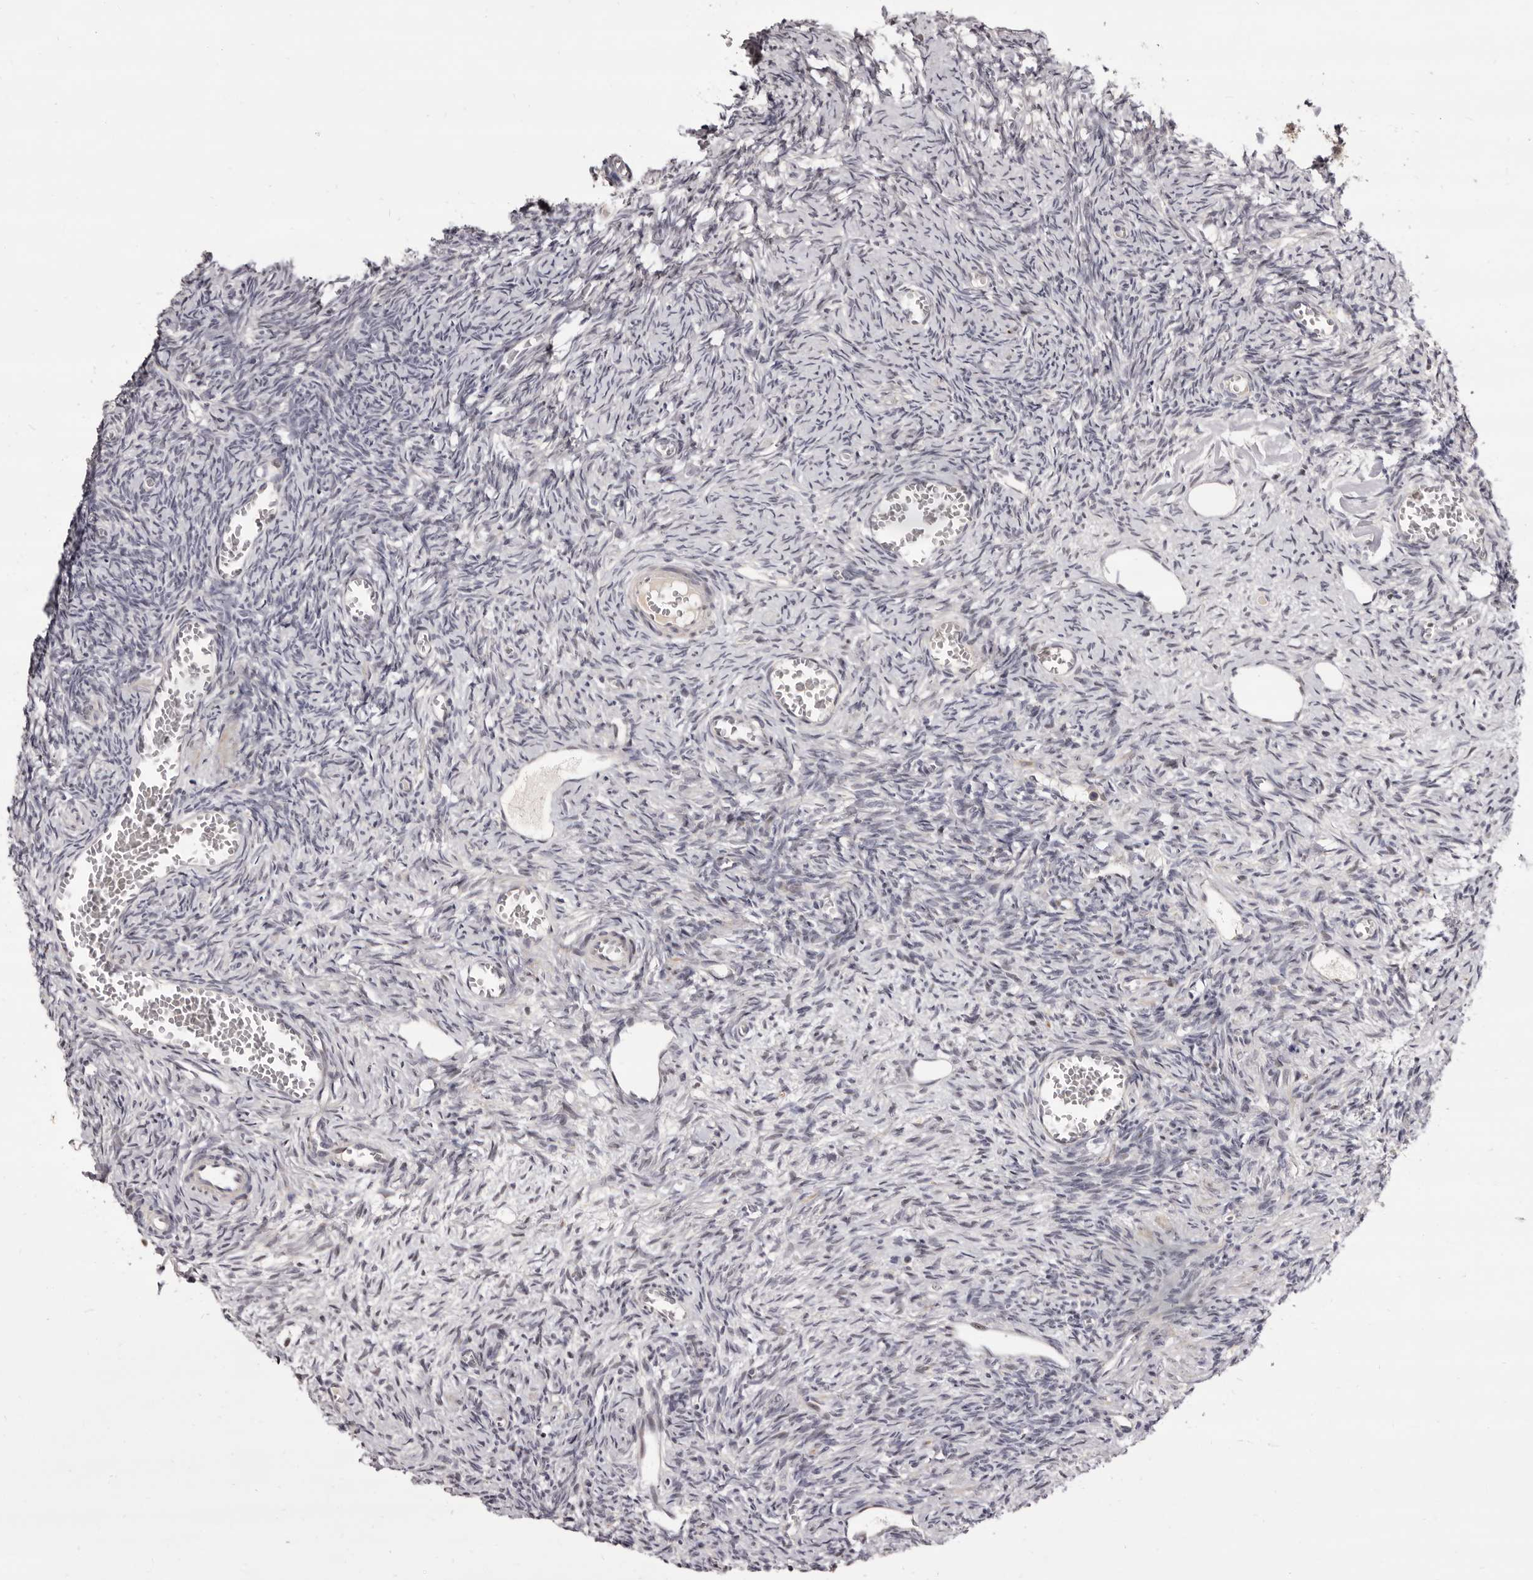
{"staining": {"intensity": "negative", "quantity": "none", "location": "none"}, "tissue": "ovary", "cell_type": "Ovarian stroma cells", "image_type": "normal", "snomed": [{"axis": "morphology", "description": "Normal tissue, NOS"}, {"axis": "topography", "description": "Ovary"}], "caption": "This image is of benign ovary stained with immunohistochemistry (IHC) to label a protein in brown with the nuclei are counter-stained blue. There is no expression in ovarian stroma cells.", "gene": "ZNF326", "patient": {"sex": "female", "age": 27}}